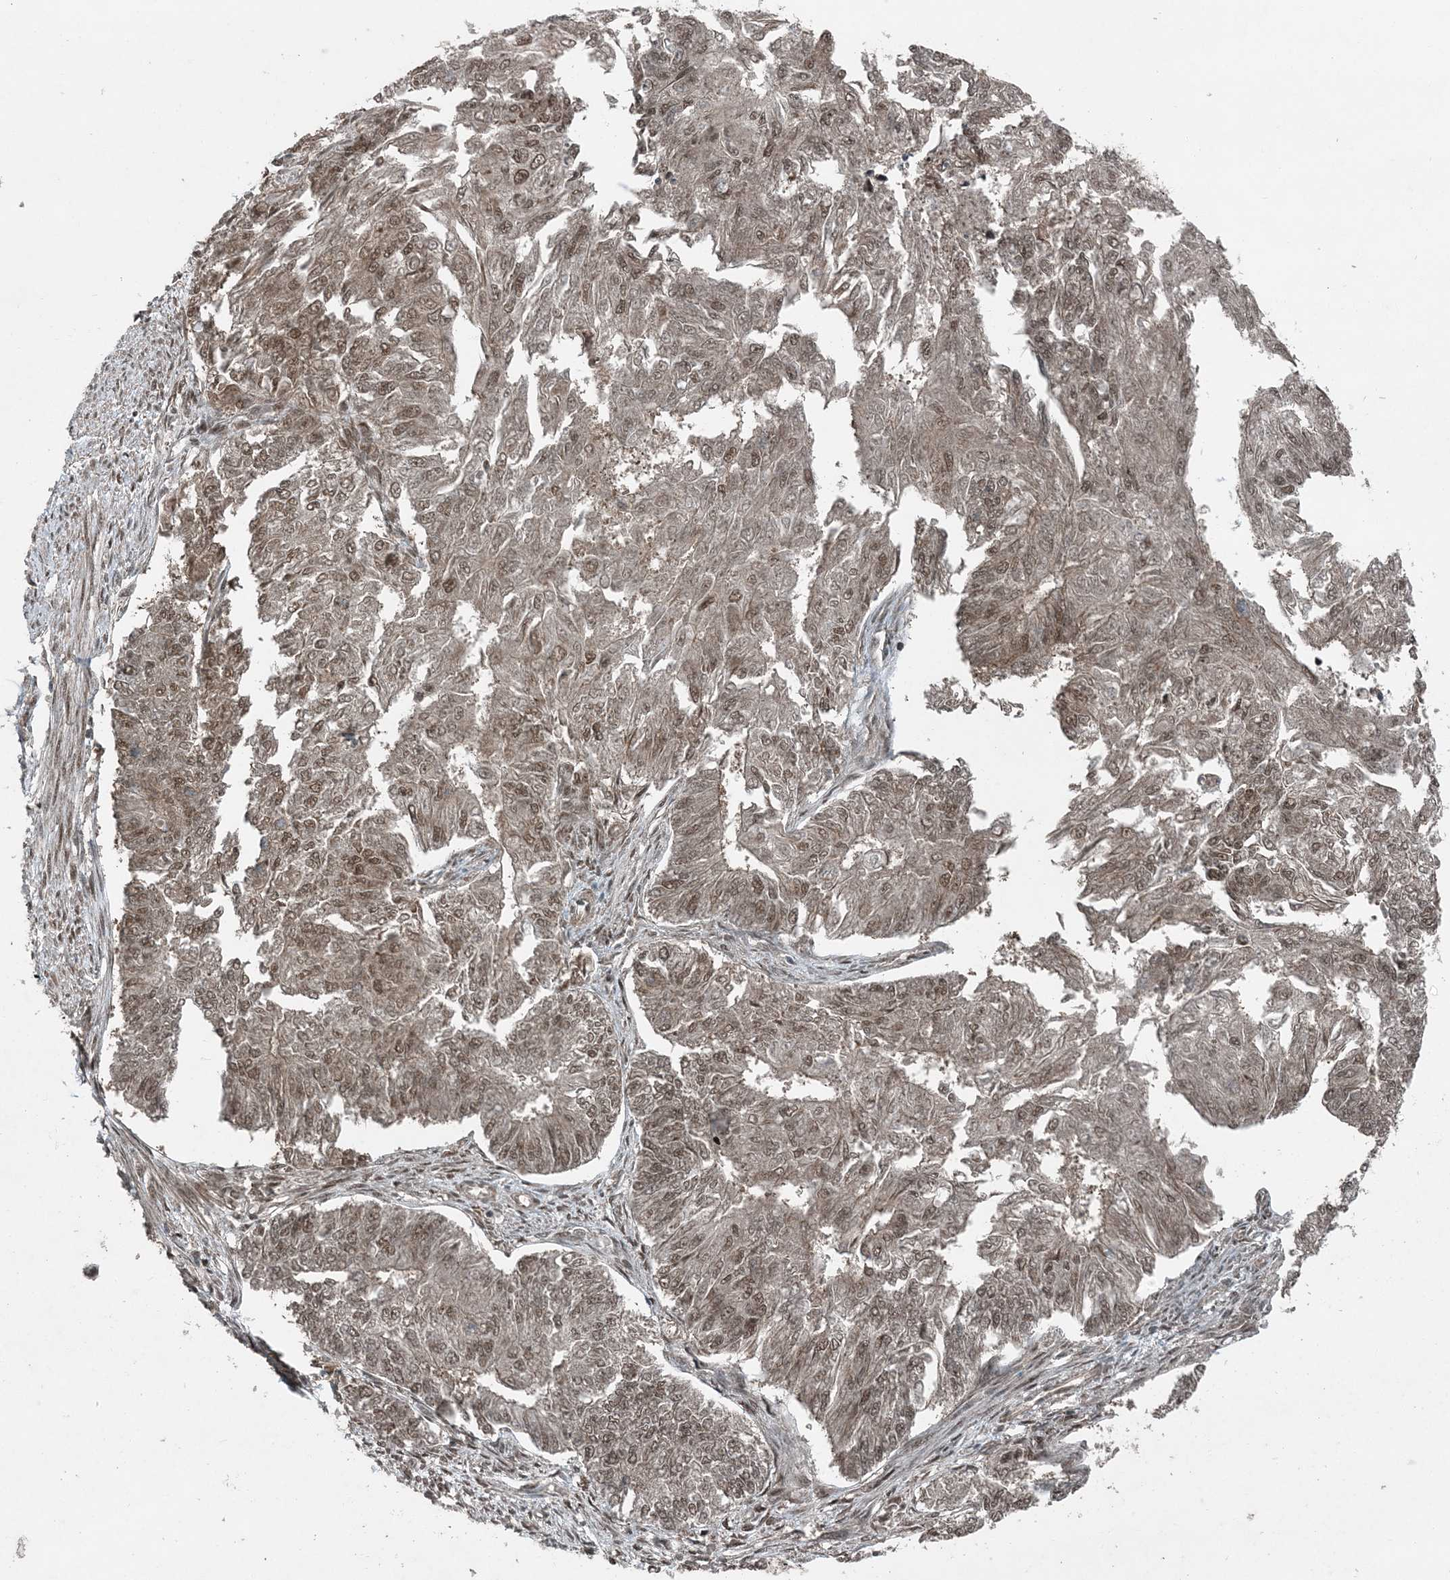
{"staining": {"intensity": "moderate", "quantity": ">75%", "location": "nuclear"}, "tissue": "endometrial cancer", "cell_type": "Tumor cells", "image_type": "cancer", "snomed": [{"axis": "morphology", "description": "Adenocarcinoma, NOS"}, {"axis": "topography", "description": "Endometrium"}], "caption": "A brown stain shows moderate nuclear expression of a protein in human endometrial cancer (adenocarcinoma) tumor cells.", "gene": "COPS7B", "patient": {"sex": "female", "age": 32}}